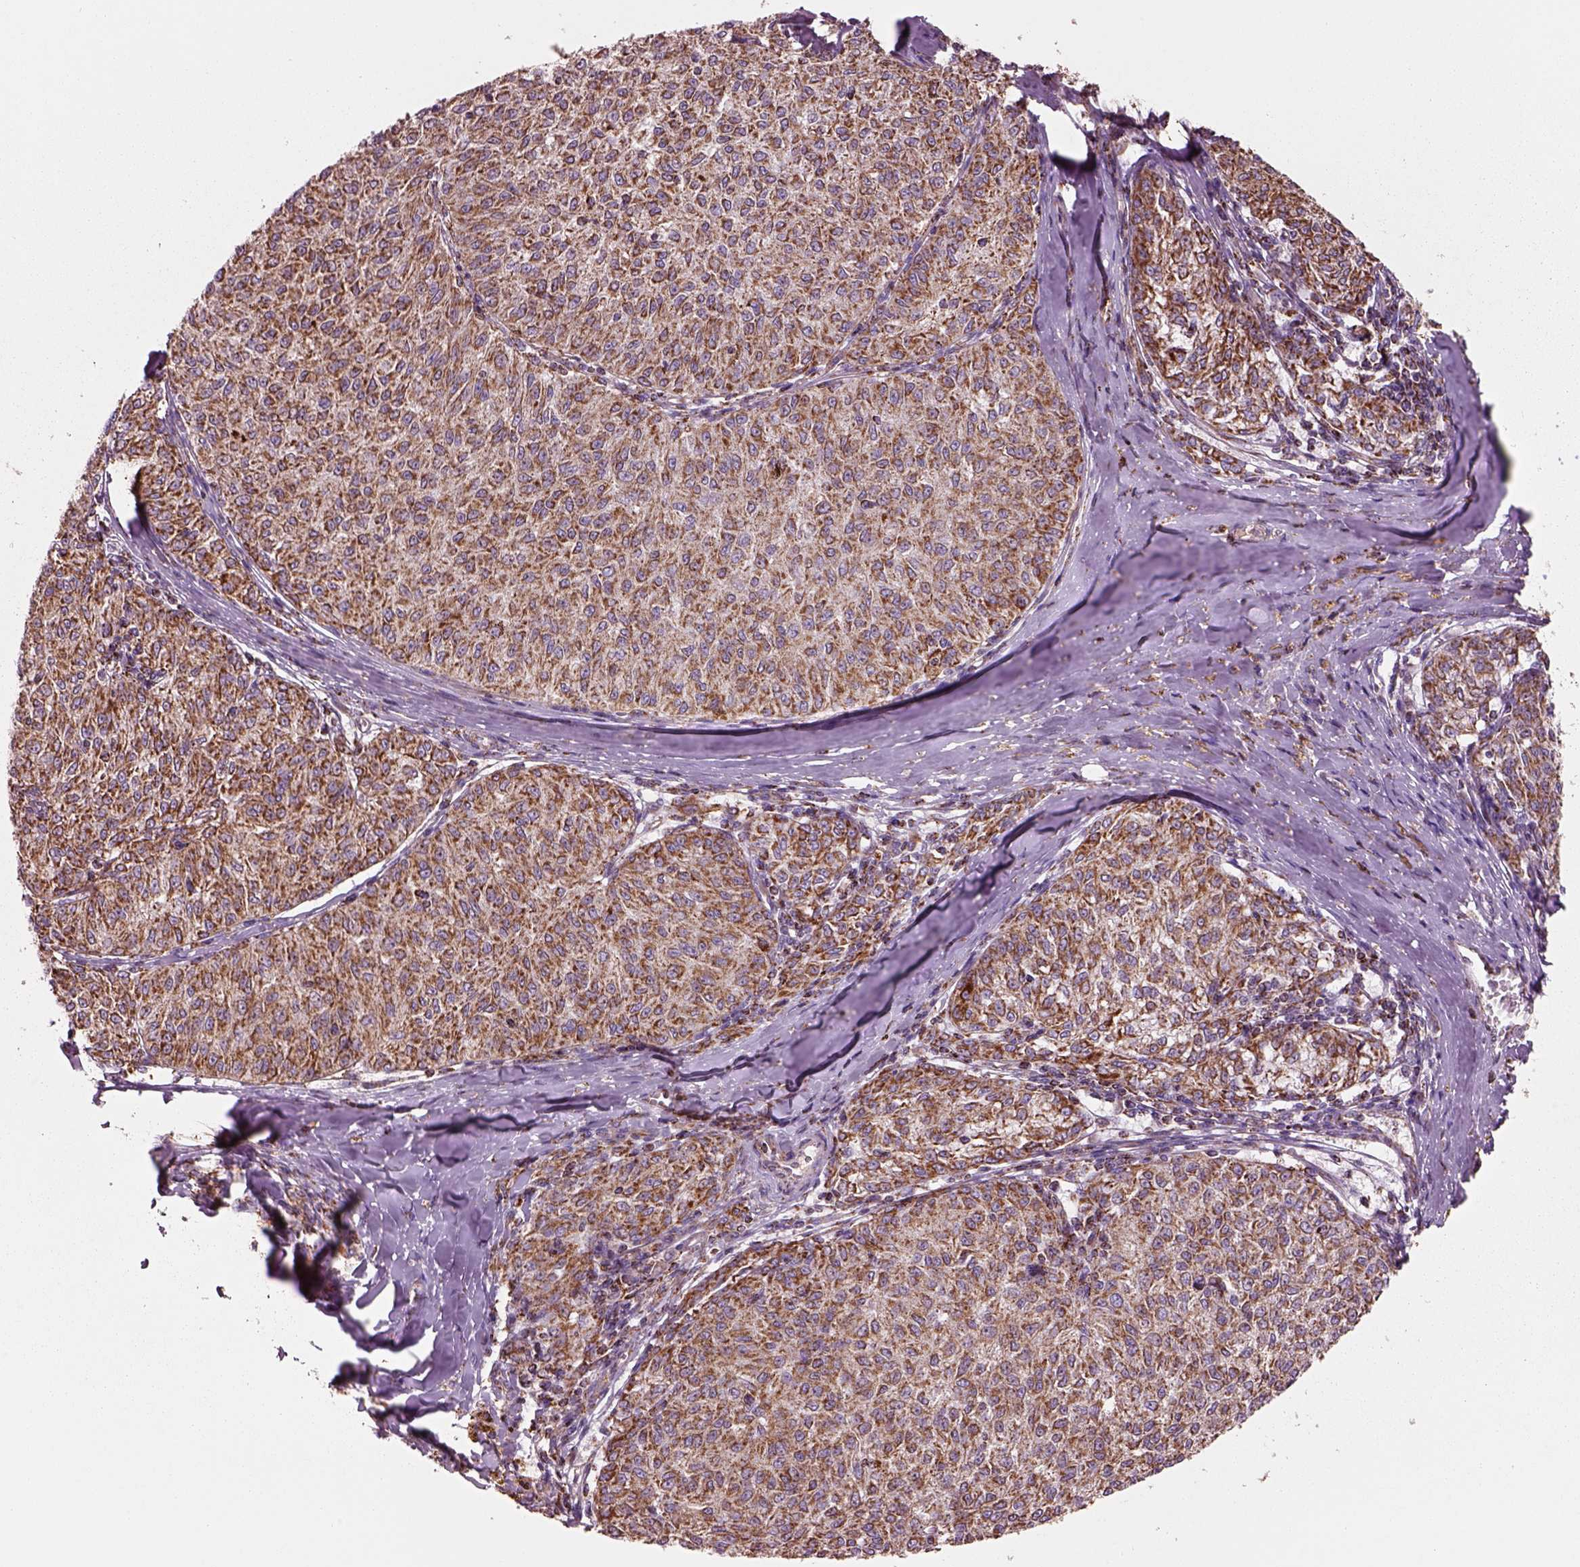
{"staining": {"intensity": "moderate", "quantity": ">75%", "location": "cytoplasmic/membranous"}, "tissue": "melanoma", "cell_type": "Tumor cells", "image_type": "cancer", "snomed": [{"axis": "morphology", "description": "Malignant melanoma, NOS"}, {"axis": "topography", "description": "Skin"}], "caption": "Tumor cells demonstrate medium levels of moderate cytoplasmic/membranous positivity in about >75% of cells in melanoma.", "gene": "SLC25A24", "patient": {"sex": "female", "age": 72}}